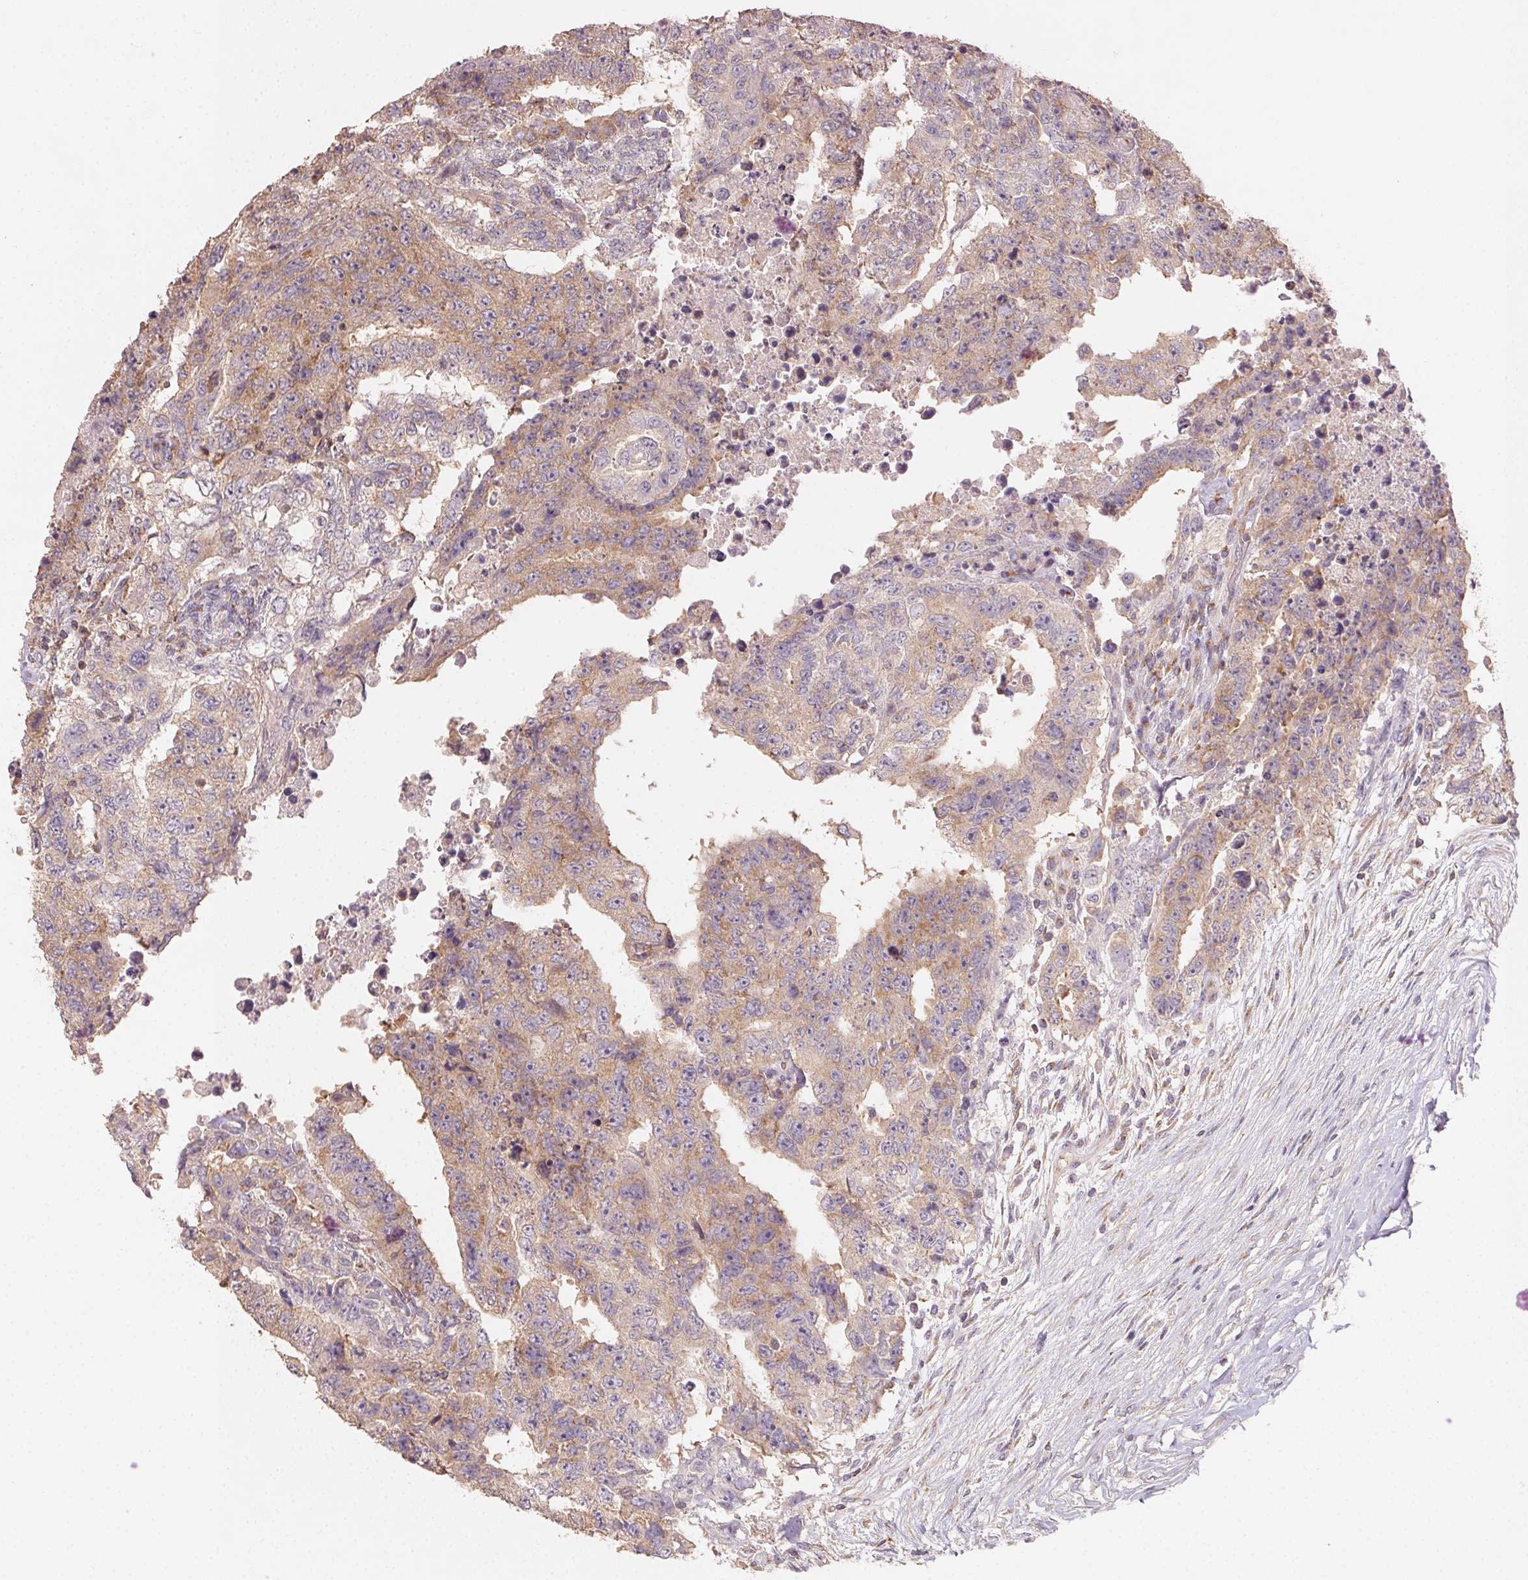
{"staining": {"intensity": "weak", "quantity": ">75%", "location": "cytoplasmic/membranous"}, "tissue": "testis cancer", "cell_type": "Tumor cells", "image_type": "cancer", "snomed": [{"axis": "morphology", "description": "Carcinoma, Embryonal, NOS"}, {"axis": "topography", "description": "Testis"}], "caption": "This image reveals immunohistochemistry (IHC) staining of testis cancer (embryonal carcinoma), with low weak cytoplasmic/membranous expression in about >75% of tumor cells.", "gene": "AP1S1", "patient": {"sex": "male", "age": 24}}